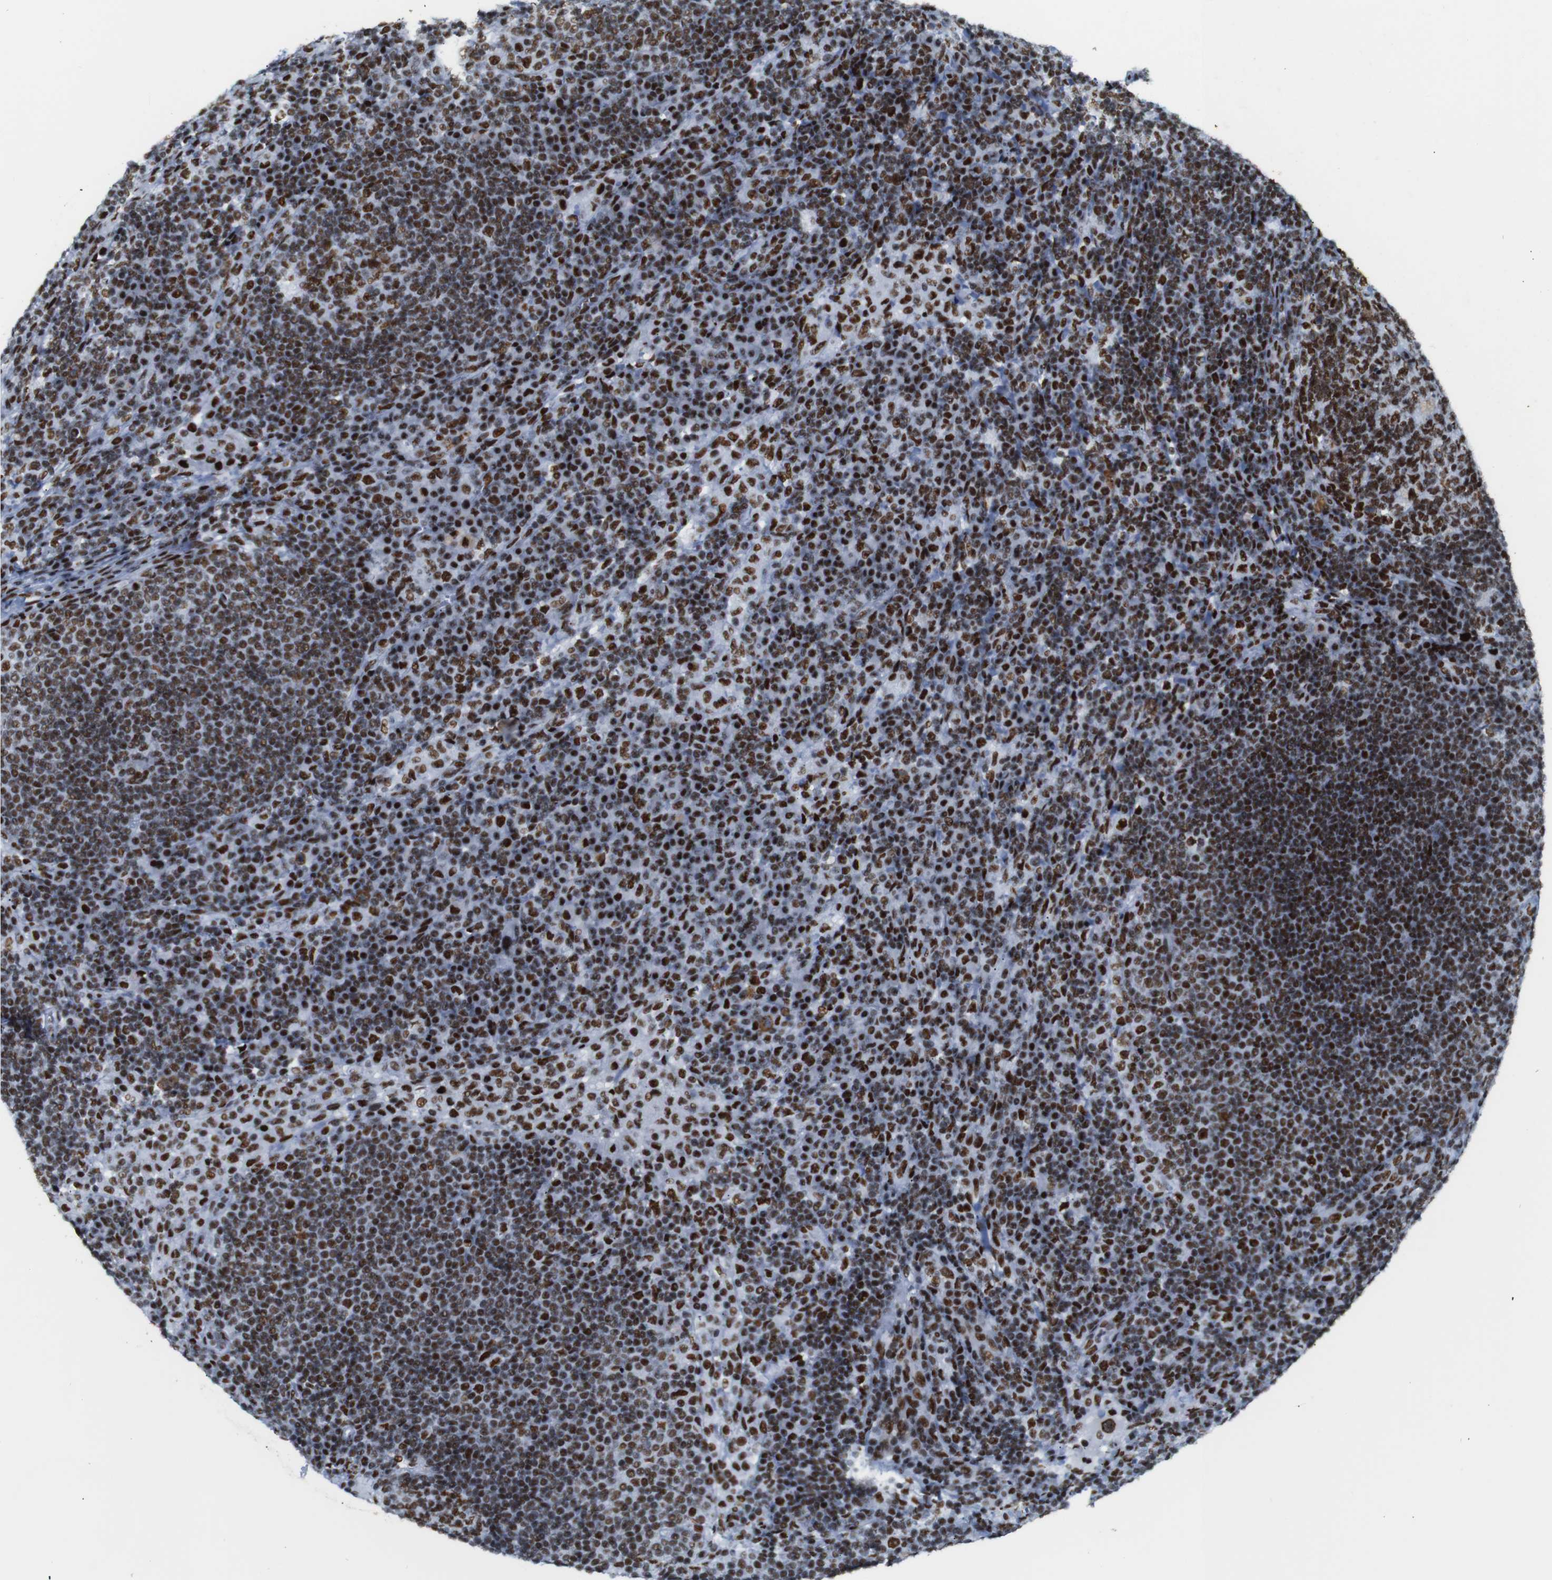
{"staining": {"intensity": "strong", "quantity": ">75%", "location": "nuclear"}, "tissue": "lymph node", "cell_type": "Germinal center cells", "image_type": "normal", "snomed": [{"axis": "morphology", "description": "Normal tissue, NOS"}, {"axis": "topography", "description": "Lymph node"}], "caption": "A high-resolution histopathology image shows immunohistochemistry staining of normal lymph node, which shows strong nuclear expression in approximately >75% of germinal center cells.", "gene": "TRA2B", "patient": {"sex": "female", "age": 53}}